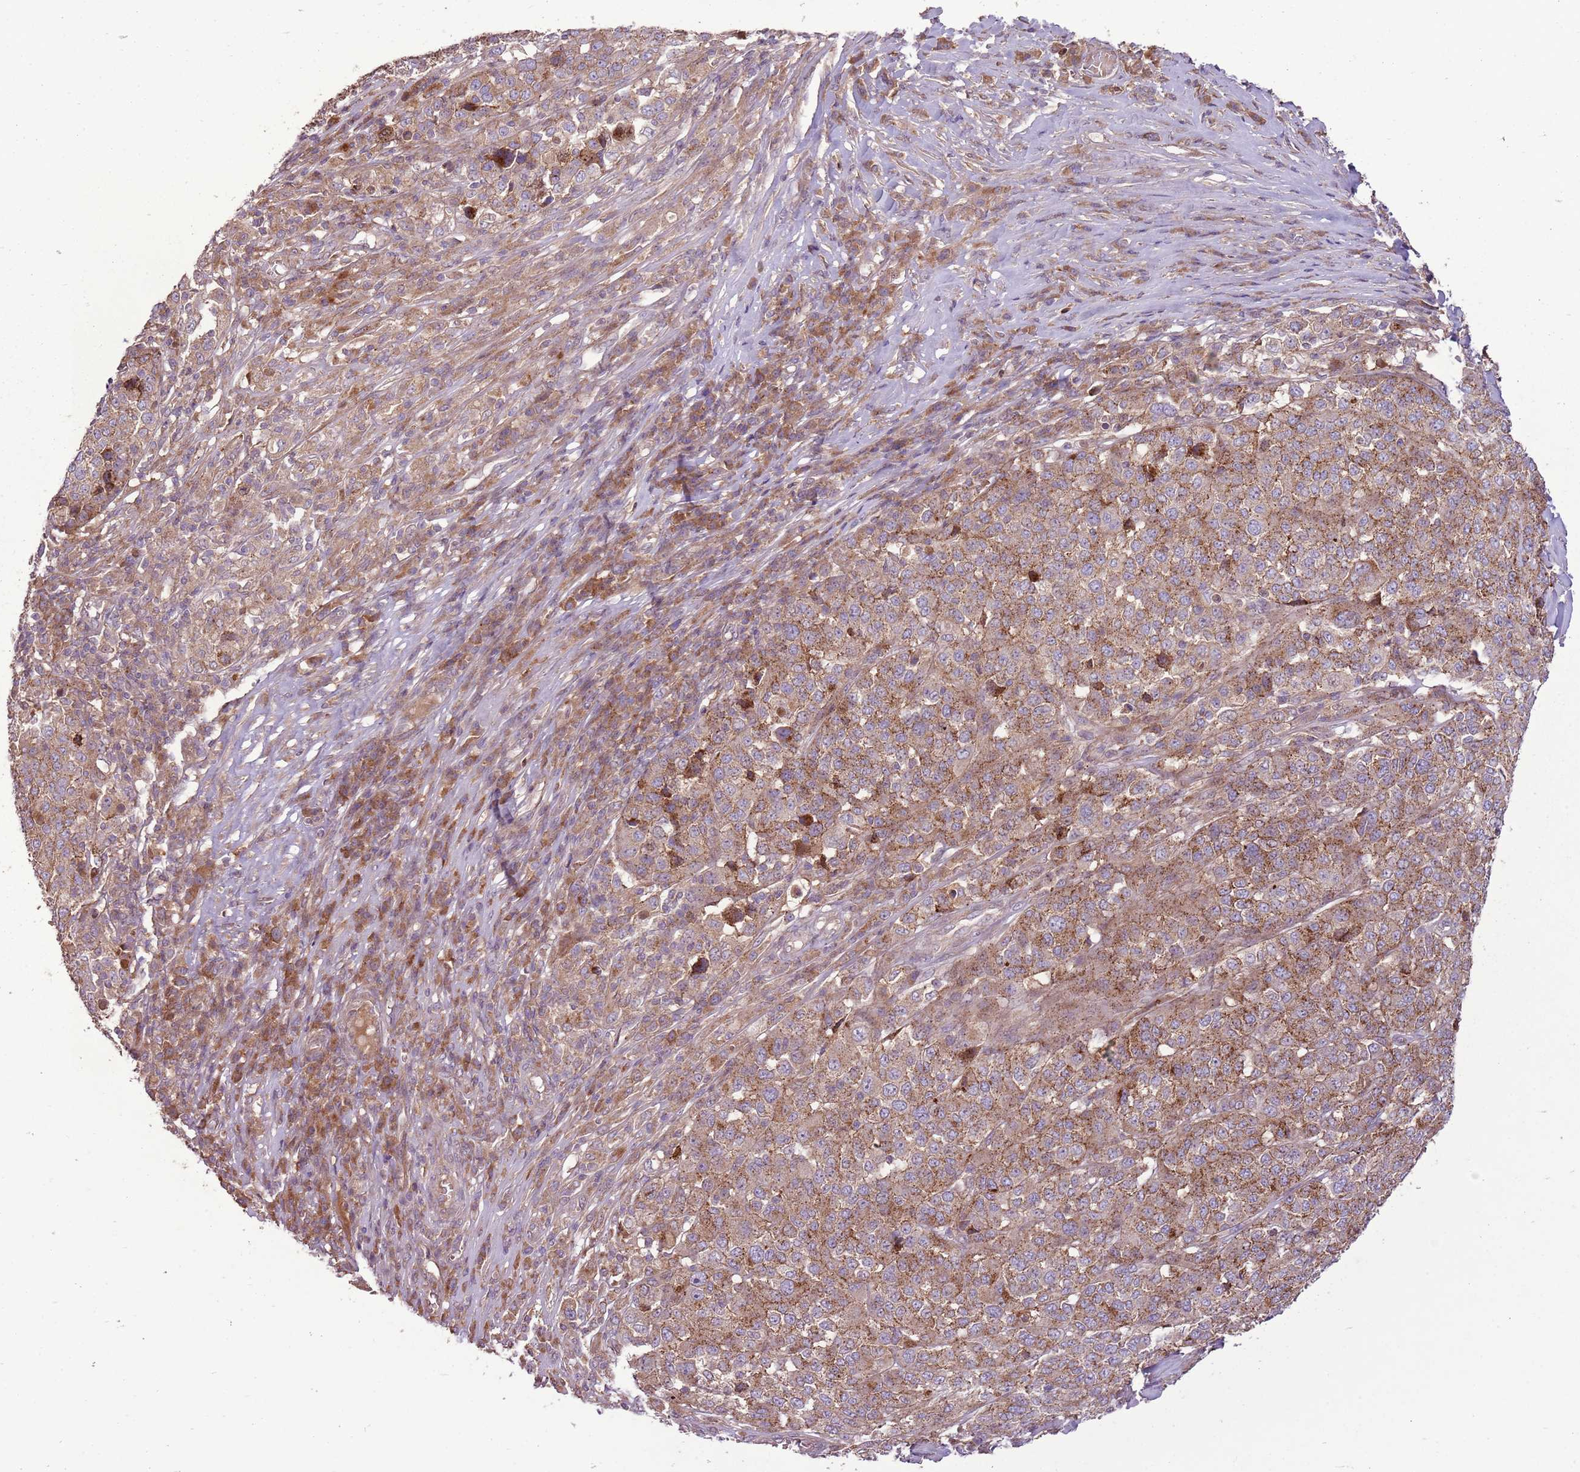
{"staining": {"intensity": "moderate", "quantity": ">75%", "location": "cytoplasmic/membranous"}, "tissue": "melanoma", "cell_type": "Tumor cells", "image_type": "cancer", "snomed": [{"axis": "morphology", "description": "Malignant melanoma, Metastatic site"}, {"axis": "topography", "description": "Lymph node"}], "caption": "Human malignant melanoma (metastatic site) stained with a protein marker shows moderate staining in tumor cells.", "gene": "ANKRD24", "patient": {"sex": "male", "age": 44}}